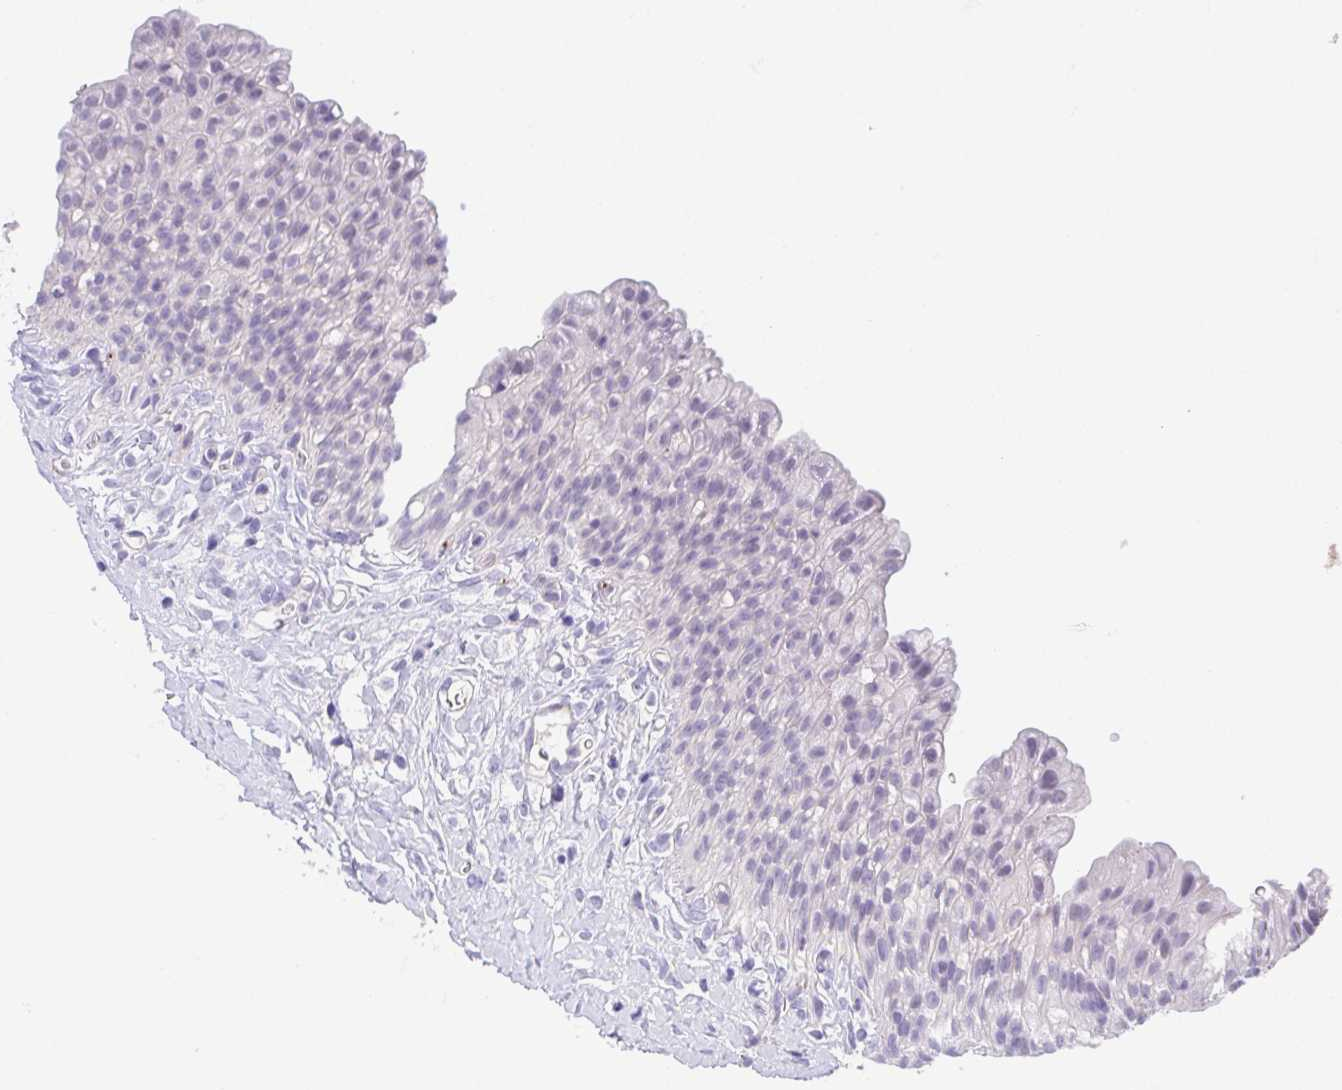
{"staining": {"intensity": "negative", "quantity": "none", "location": "none"}, "tissue": "urinary bladder", "cell_type": "Urothelial cells", "image_type": "normal", "snomed": [{"axis": "morphology", "description": "Normal tissue, NOS"}, {"axis": "topography", "description": "Urinary bladder"}, {"axis": "topography", "description": "Prostate"}], "caption": "Immunohistochemistry (IHC) photomicrograph of benign urinary bladder stained for a protein (brown), which displays no expression in urothelial cells.", "gene": "PRR14L", "patient": {"sex": "male", "age": 76}}